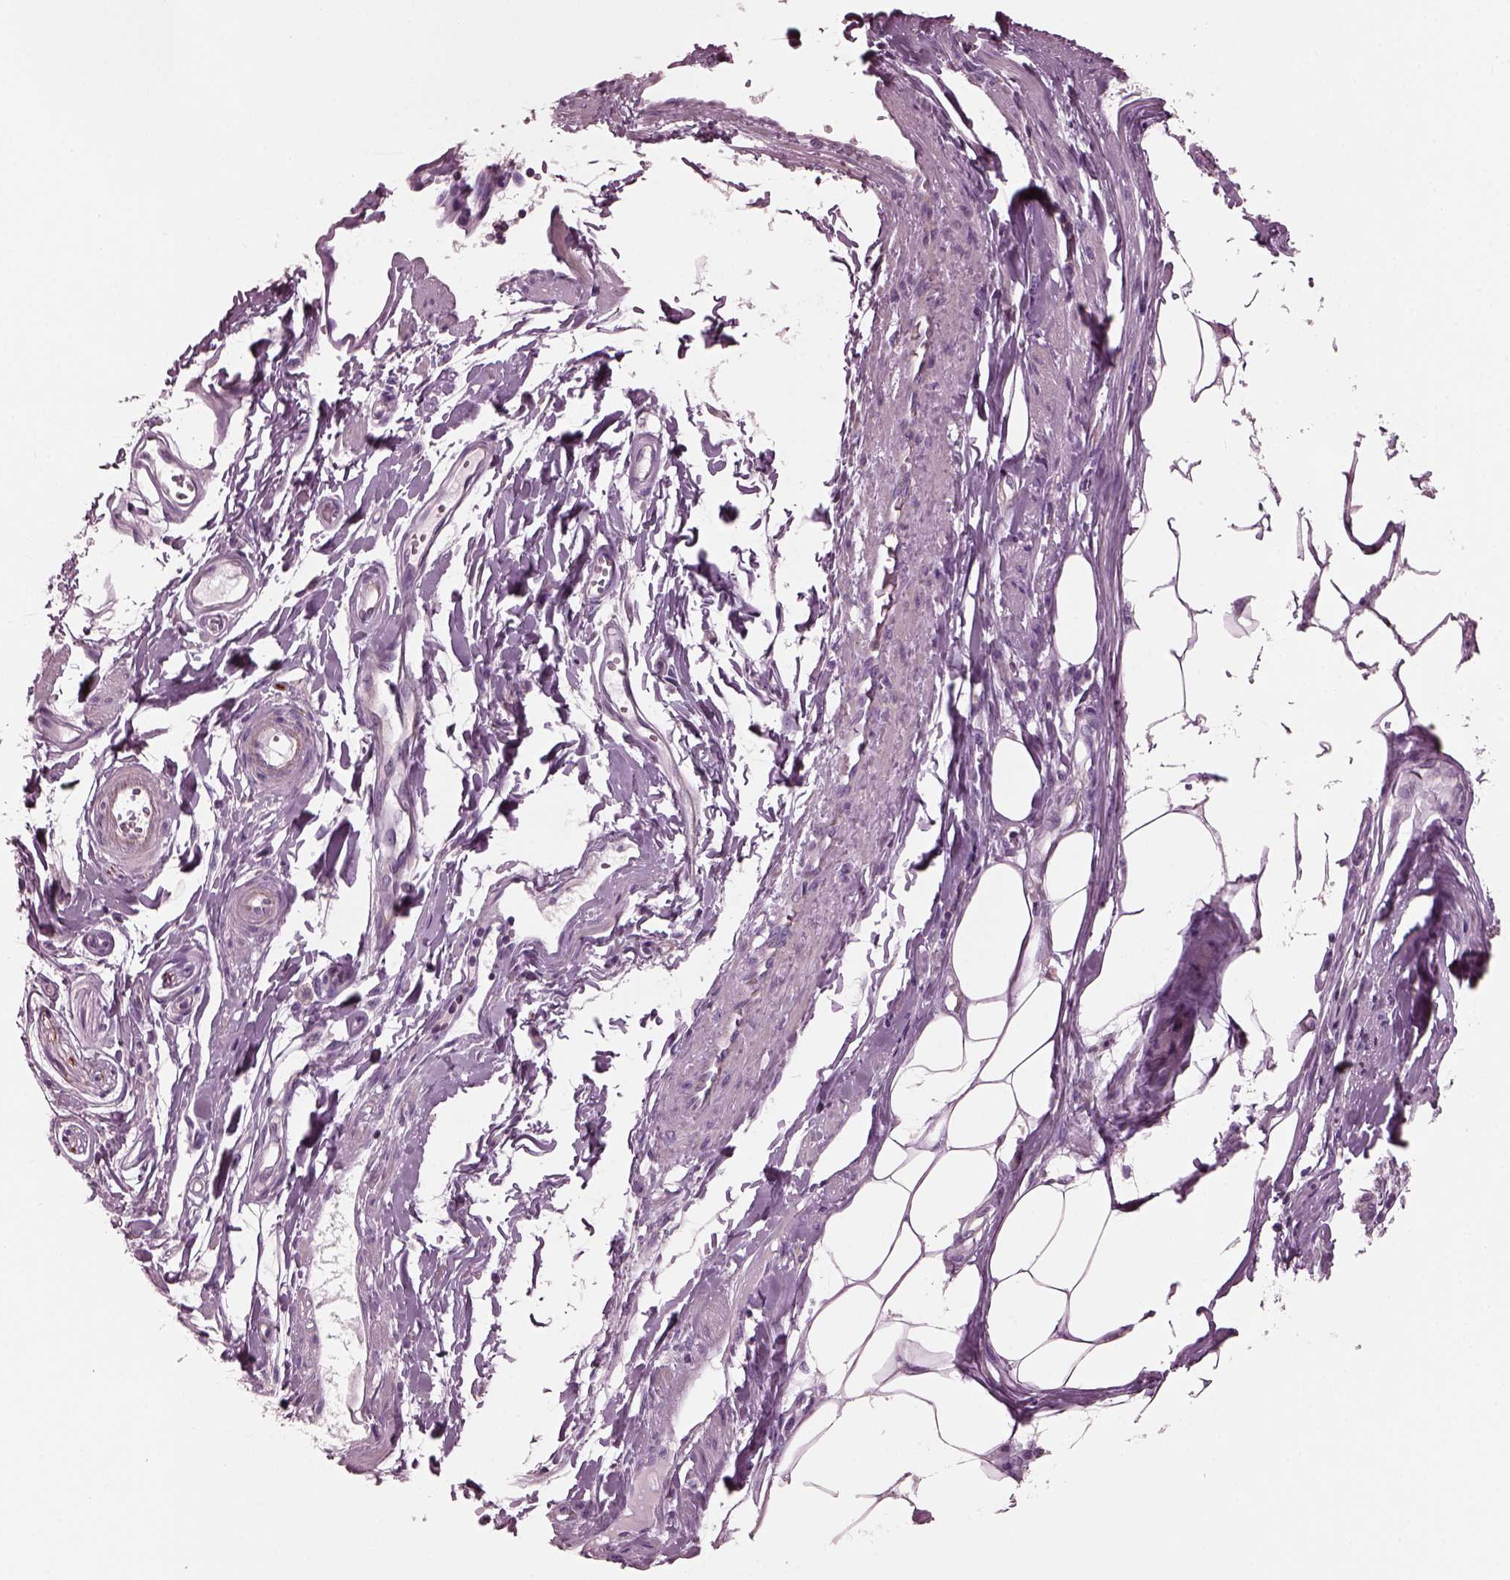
{"staining": {"intensity": "negative", "quantity": "none", "location": "none"}, "tissue": "melanoma", "cell_type": "Tumor cells", "image_type": "cancer", "snomed": [{"axis": "morphology", "description": "Malignant melanoma, Metastatic site"}, {"axis": "topography", "description": "Lymph node"}], "caption": "High power microscopy micrograph of an immunohistochemistry micrograph of melanoma, revealing no significant expression in tumor cells. Brightfield microscopy of IHC stained with DAB (3,3'-diaminobenzidine) (brown) and hematoxylin (blue), captured at high magnification.", "gene": "GDF11", "patient": {"sex": "female", "age": 64}}